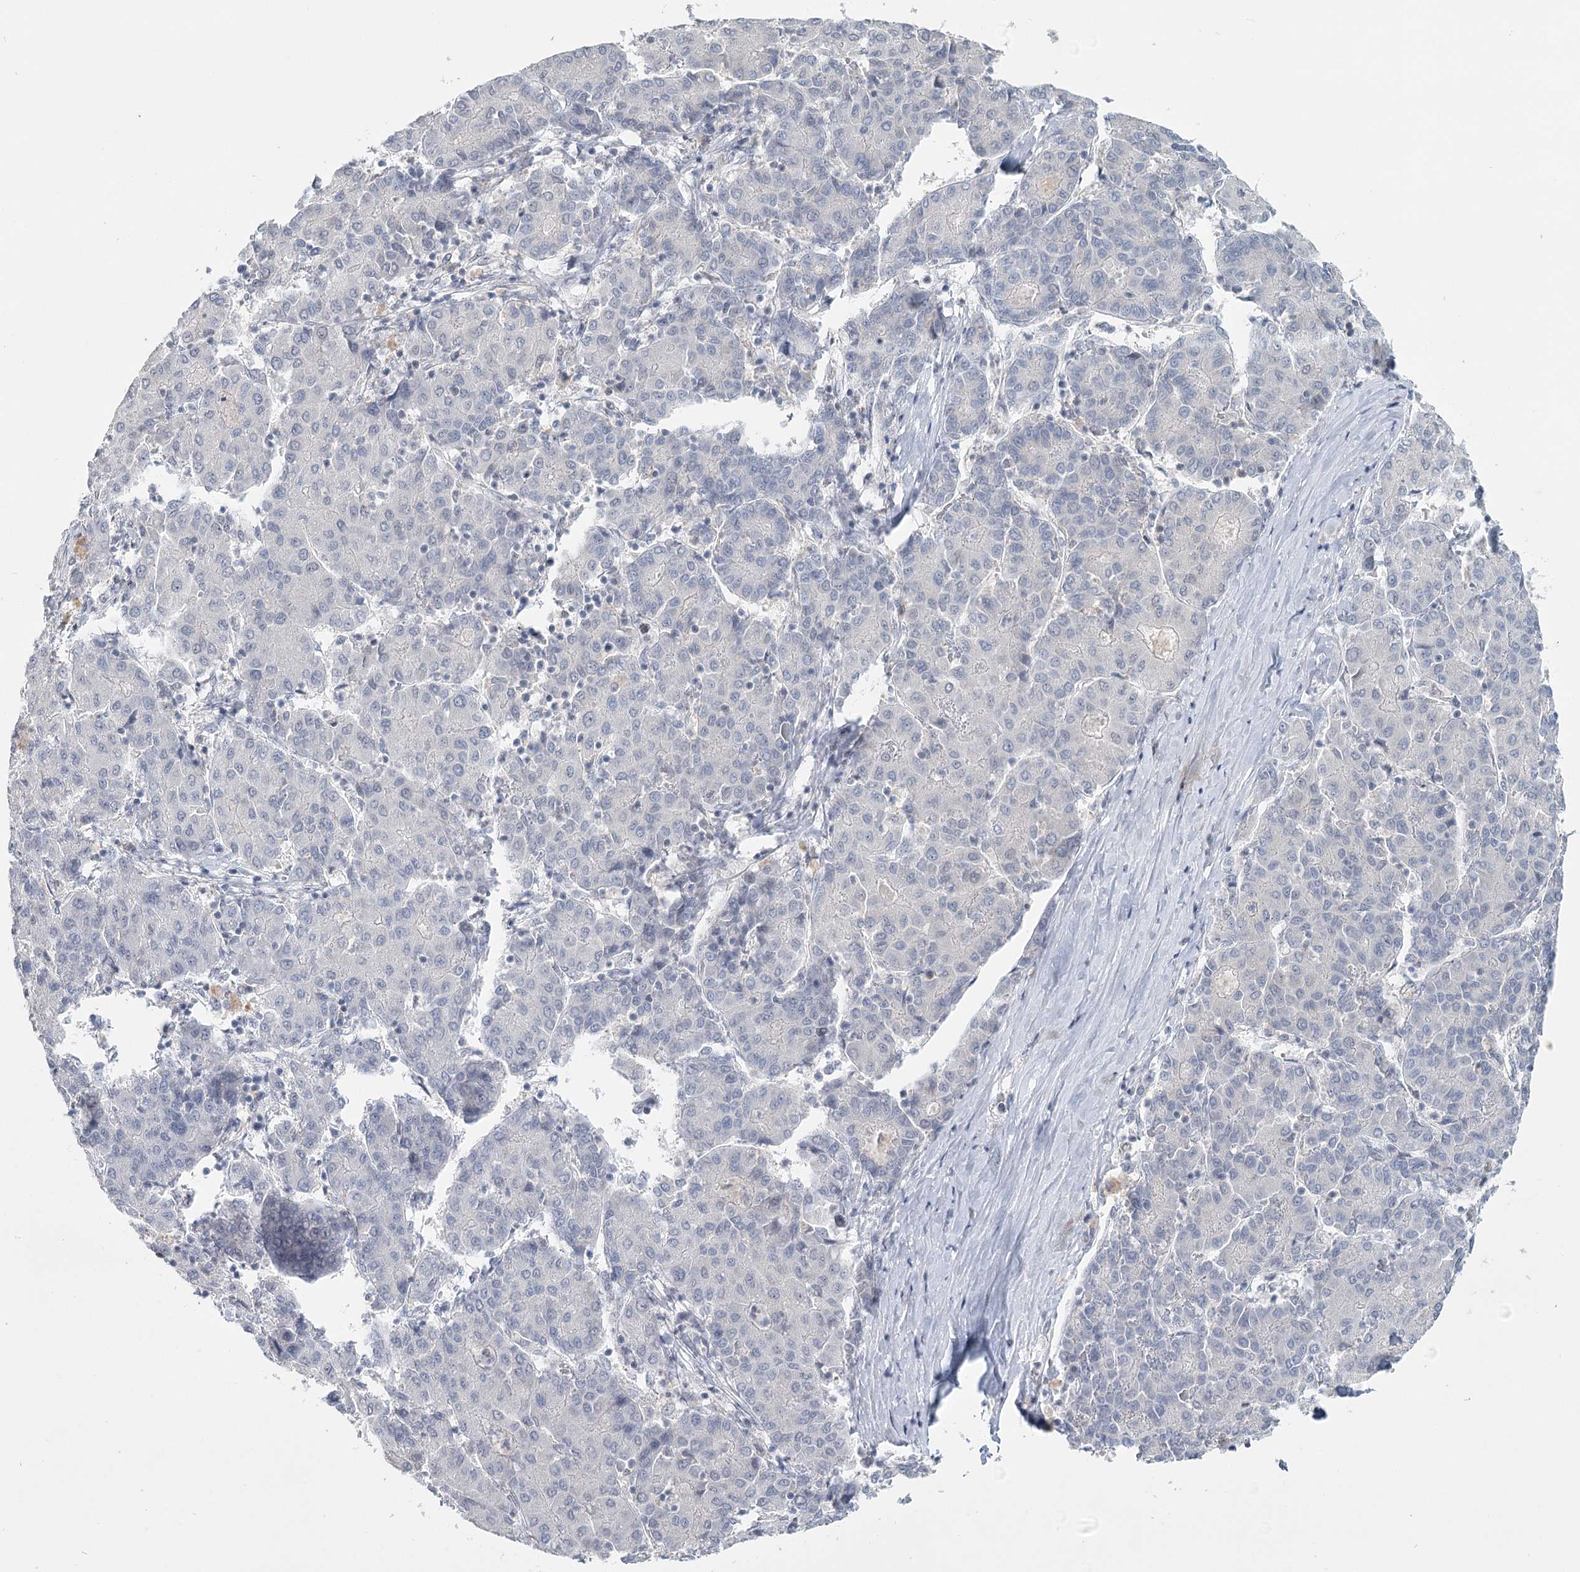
{"staining": {"intensity": "negative", "quantity": "none", "location": "none"}, "tissue": "liver cancer", "cell_type": "Tumor cells", "image_type": "cancer", "snomed": [{"axis": "morphology", "description": "Carcinoma, Hepatocellular, NOS"}, {"axis": "topography", "description": "Liver"}], "caption": "Immunohistochemical staining of human hepatocellular carcinoma (liver) shows no significant positivity in tumor cells.", "gene": "TMEM70", "patient": {"sex": "male", "age": 65}}